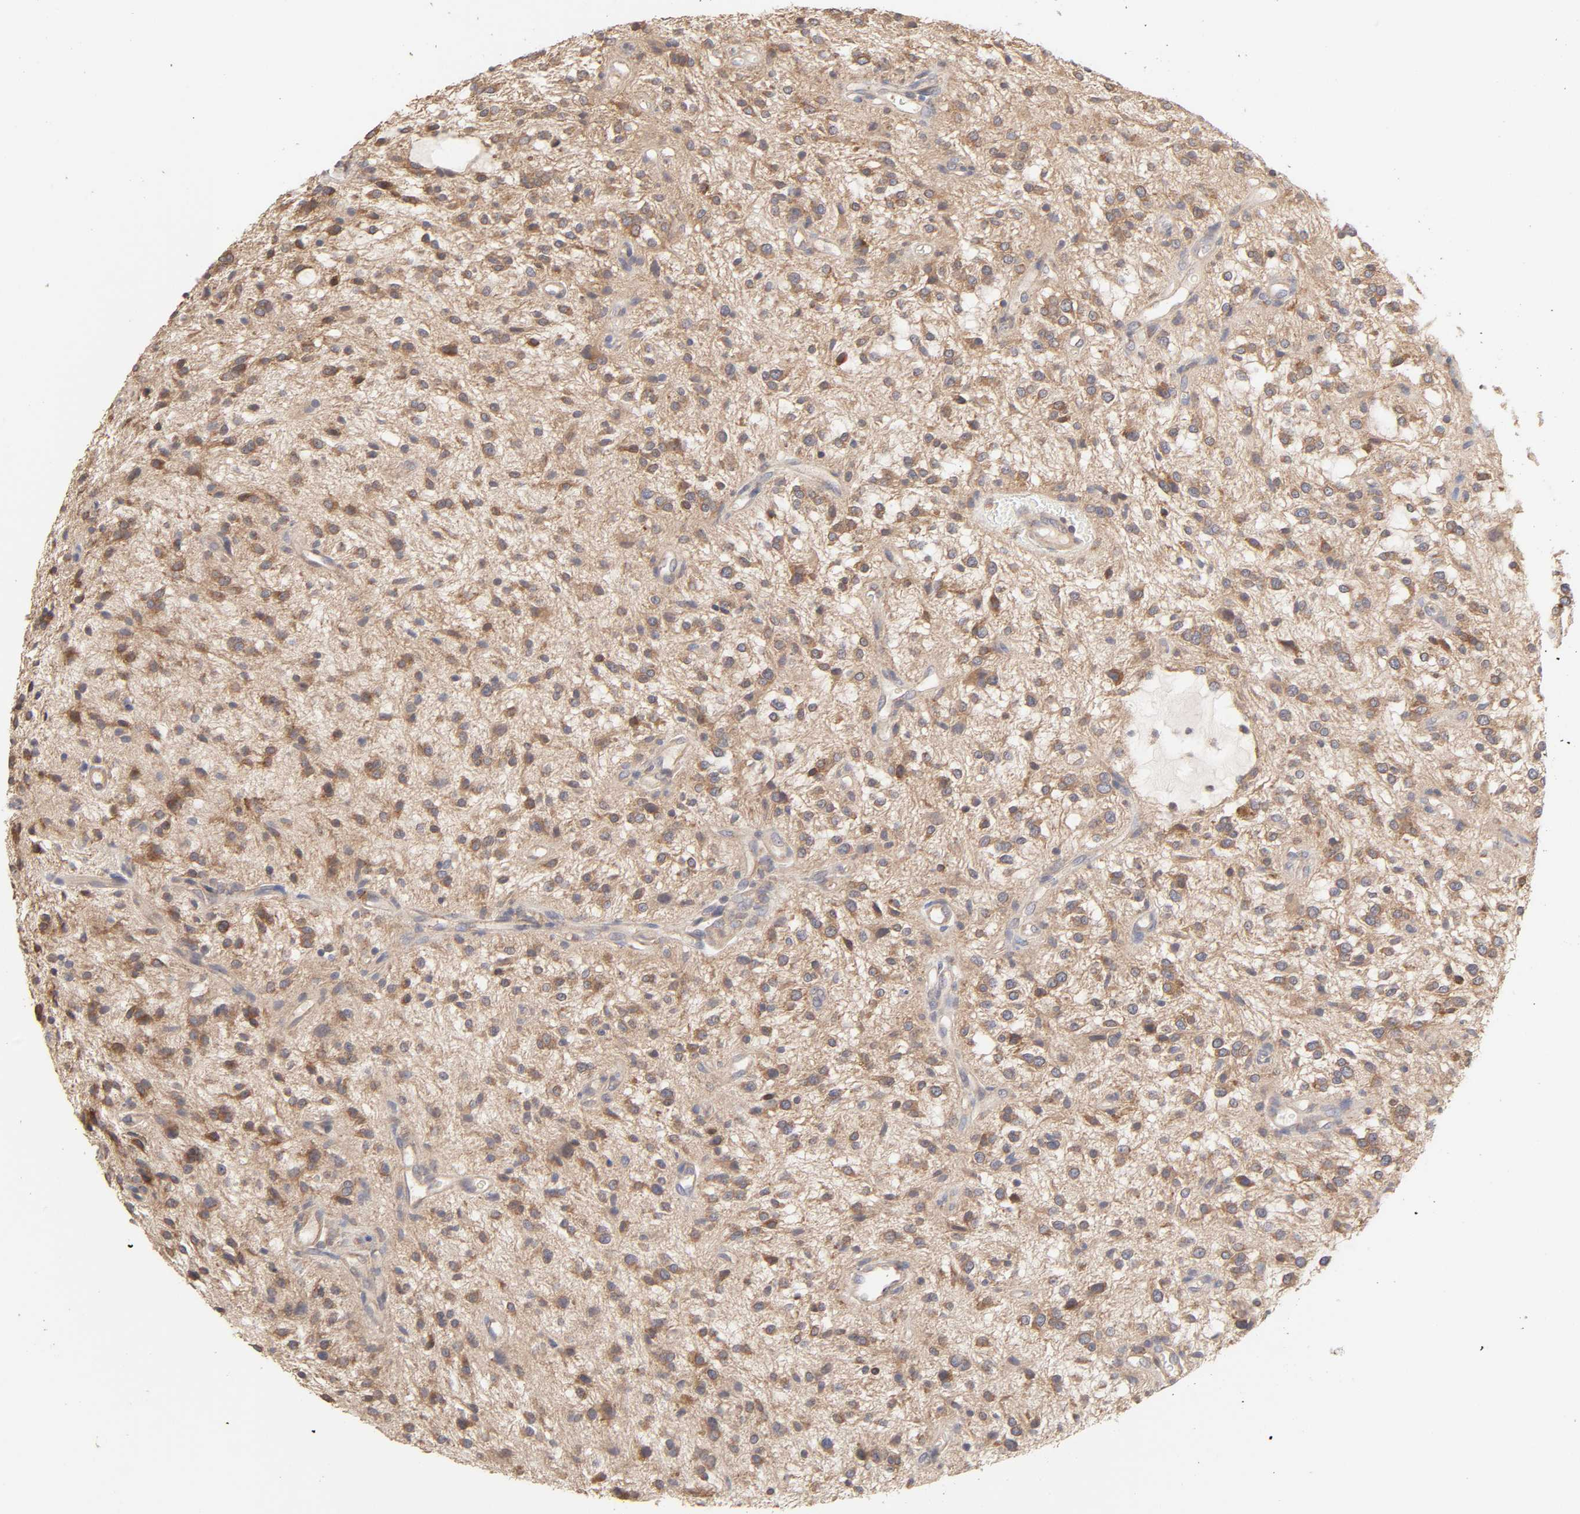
{"staining": {"intensity": "moderate", "quantity": ">75%", "location": "cytoplasmic/membranous"}, "tissue": "glioma", "cell_type": "Tumor cells", "image_type": "cancer", "snomed": [{"axis": "morphology", "description": "Glioma, malignant, NOS"}, {"axis": "topography", "description": "Cerebellum"}], "caption": "This is an image of immunohistochemistry staining of malignant glioma, which shows moderate expression in the cytoplasmic/membranous of tumor cells.", "gene": "AP1G2", "patient": {"sex": "female", "age": 10}}